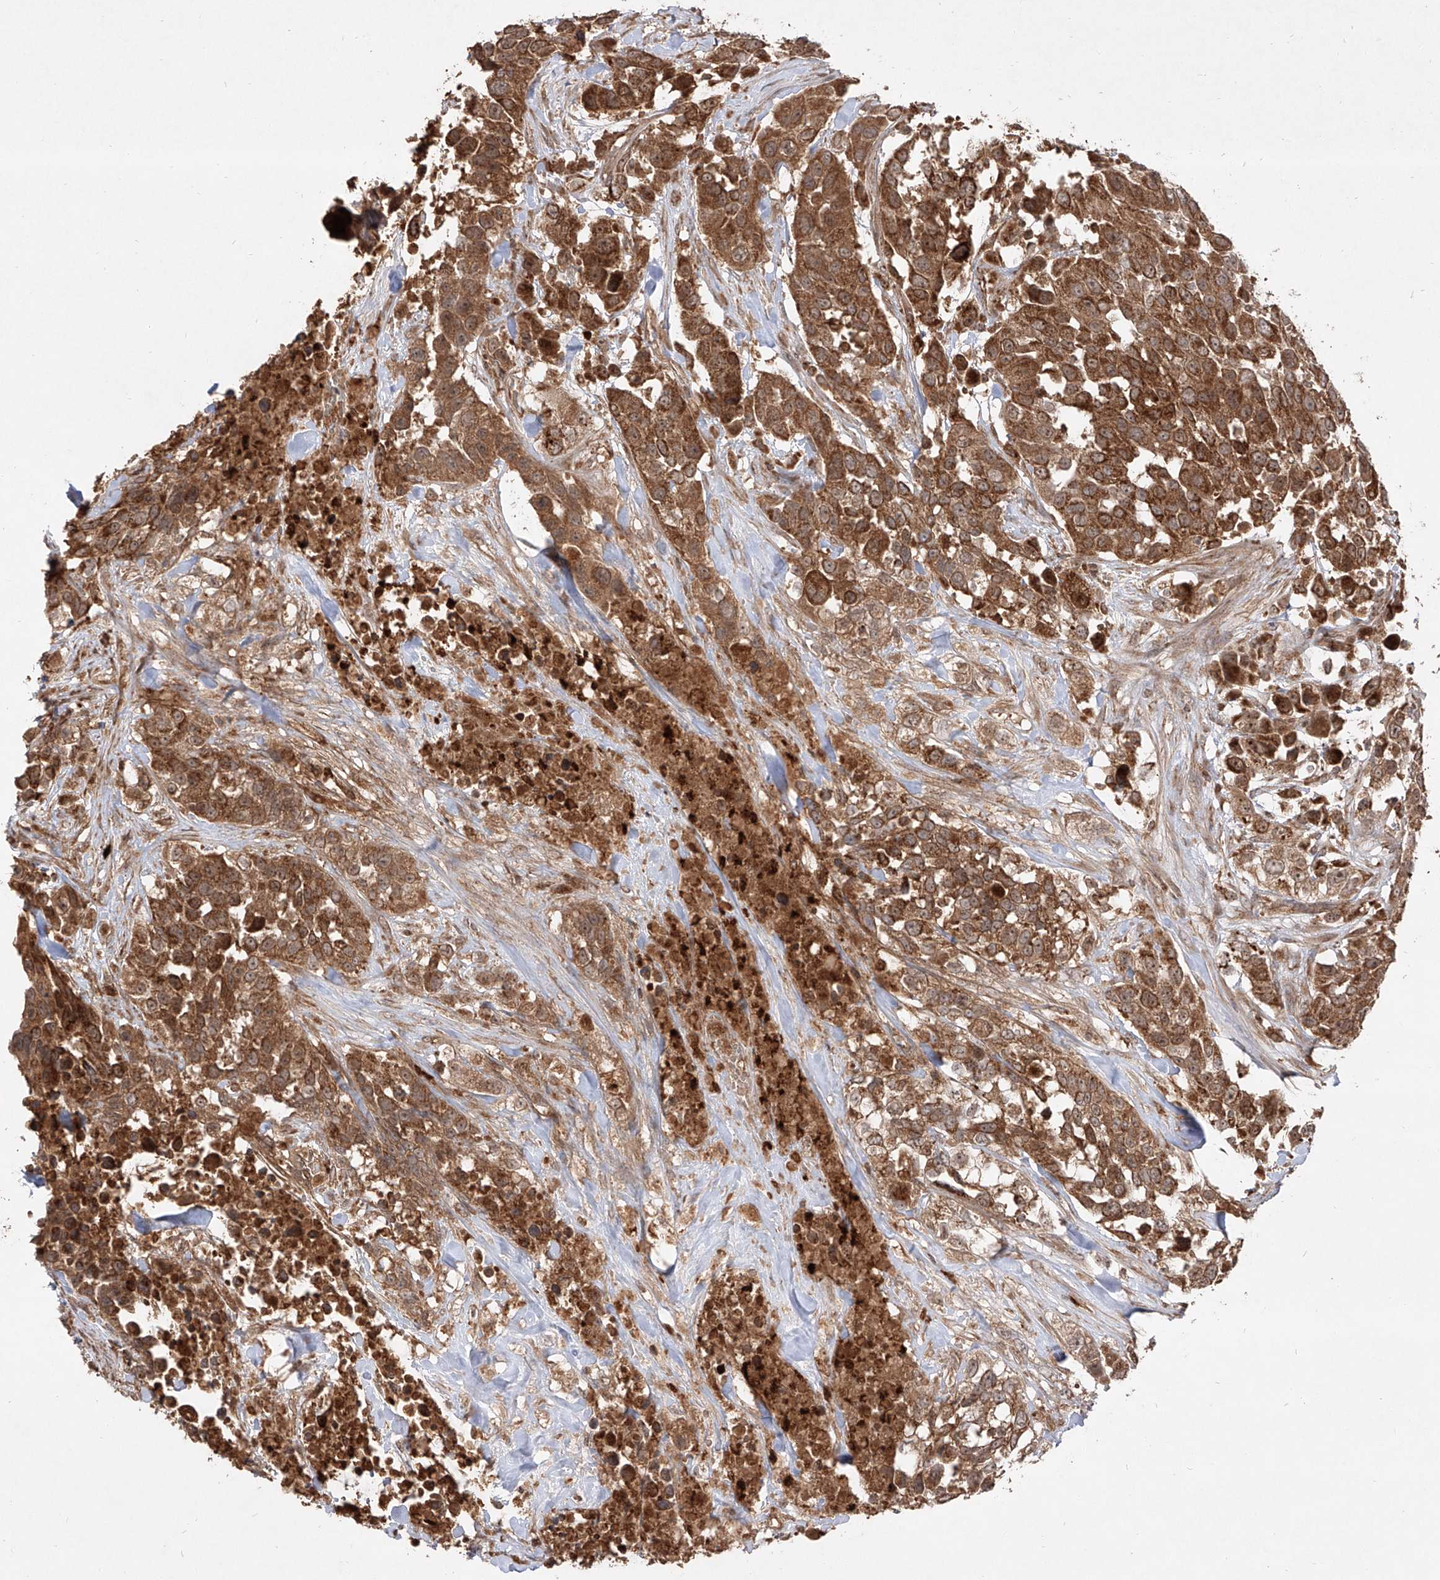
{"staining": {"intensity": "strong", "quantity": ">75%", "location": "cytoplasmic/membranous"}, "tissue": "urothelial cancer", "cell_type": "Tumor cells", "image_type": "cancer", "snomed": [{"axis": "morphology", "description": "Urothelial carcinoma, High grade"}, {"axis": "topography", "description": "Urinary bladder"}], "caption": "A photomicrograph of human urothelial cancer stained for a protein shows strong cytoplasmic/membranous brown staining in tumor cells. (Brightfield microscopy of DAB IHC at high magnification).", "gene": "AIM2", "patient": {"sex": "female", "age": 80}}